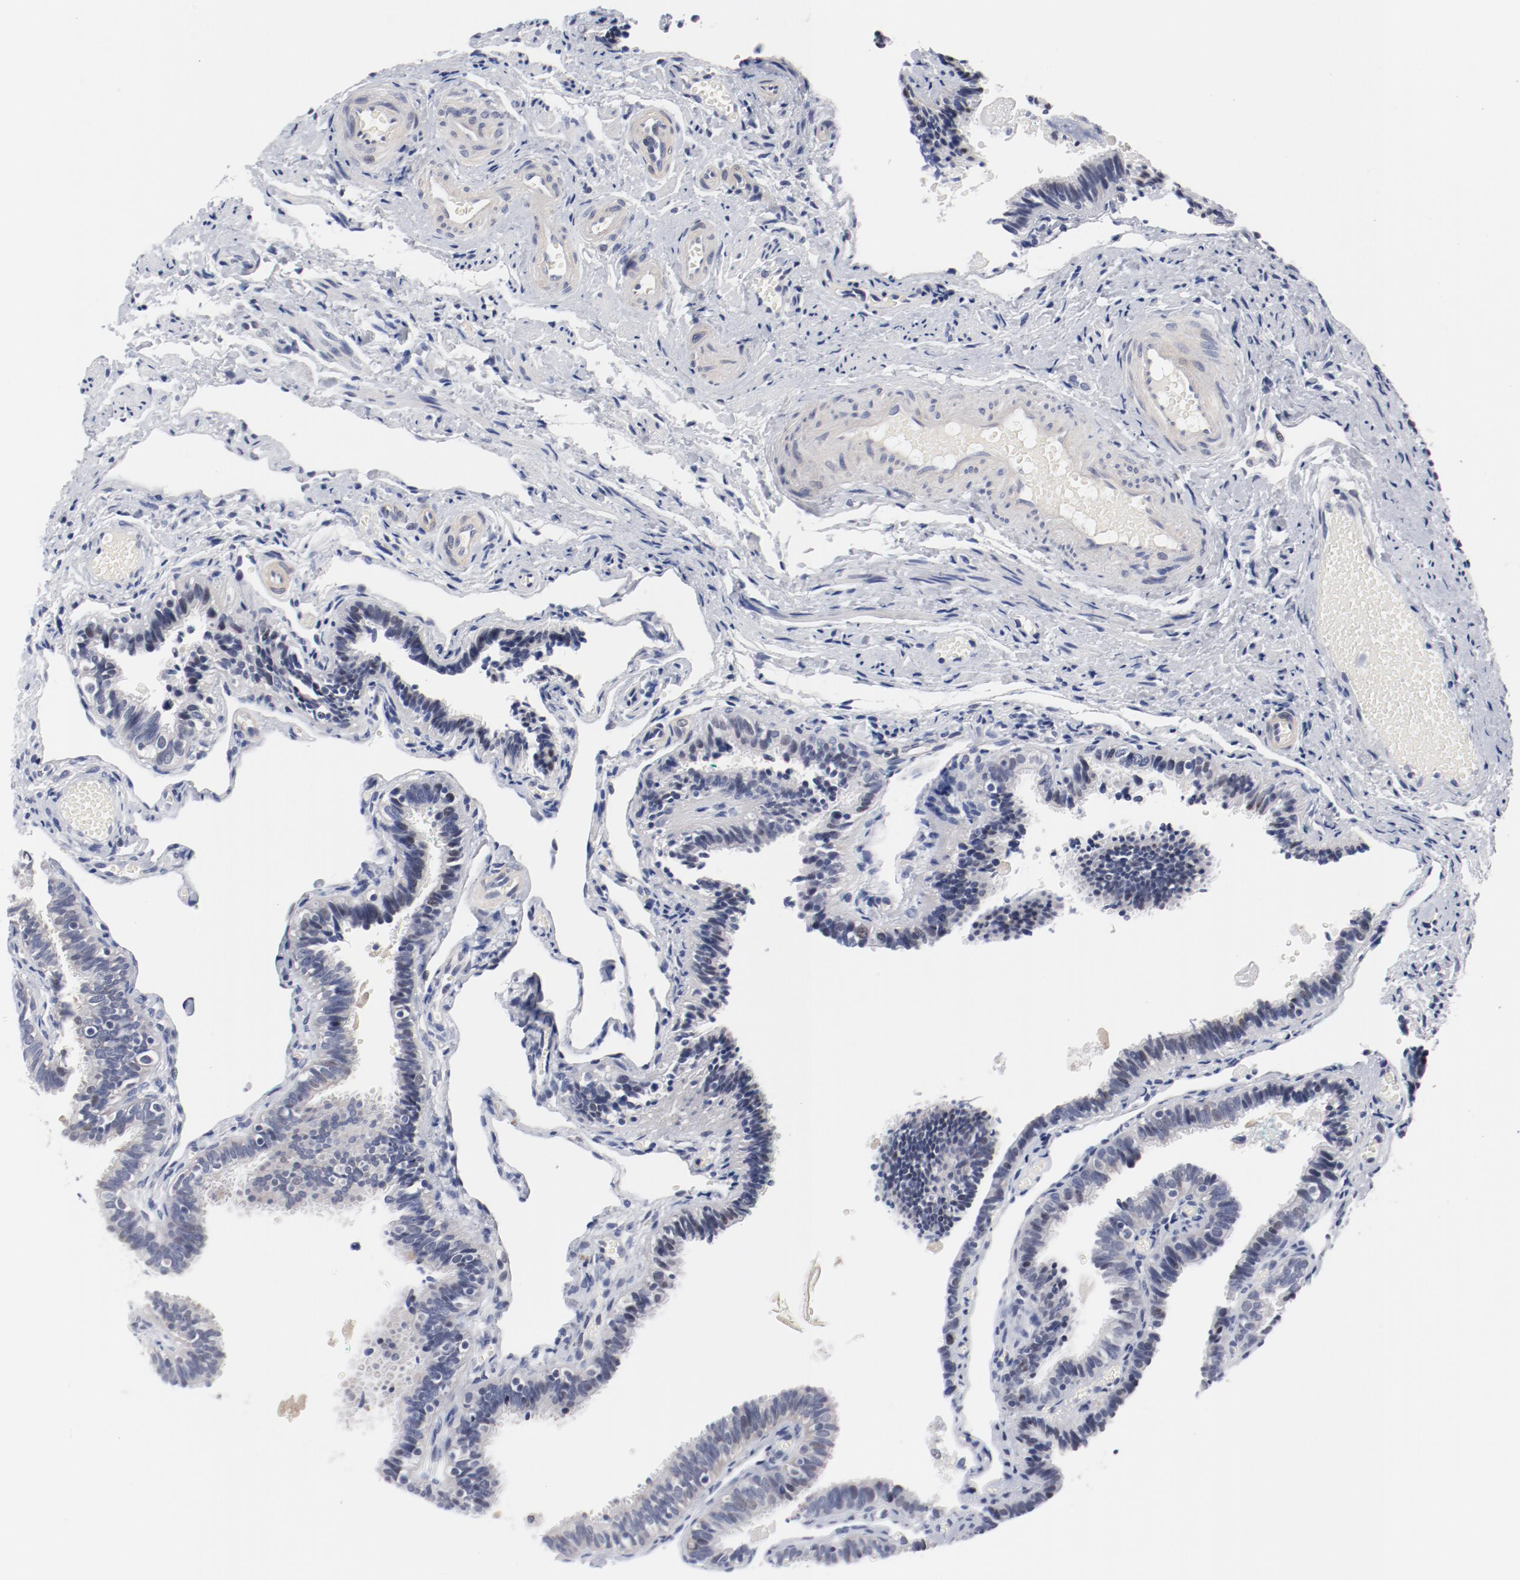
{"staining": {"intensity": "negative", "quantity": "none", "location": "none"}, "tissue": "fallopian tube", "cell_type": "Glandular cells", "image_type": "normal", "snomed": [{"axis": "morphology", "description": "Normal tissue, NOS"}, {"axis": "topography", "description": "Fallopian tube"}], "caption": "Fallopian tube stained for a protein using immunohistochemistry demonstrates no expression glandular cells.", "gene": "KCNK13", "patient": {"sex": "female", "age": 46}}